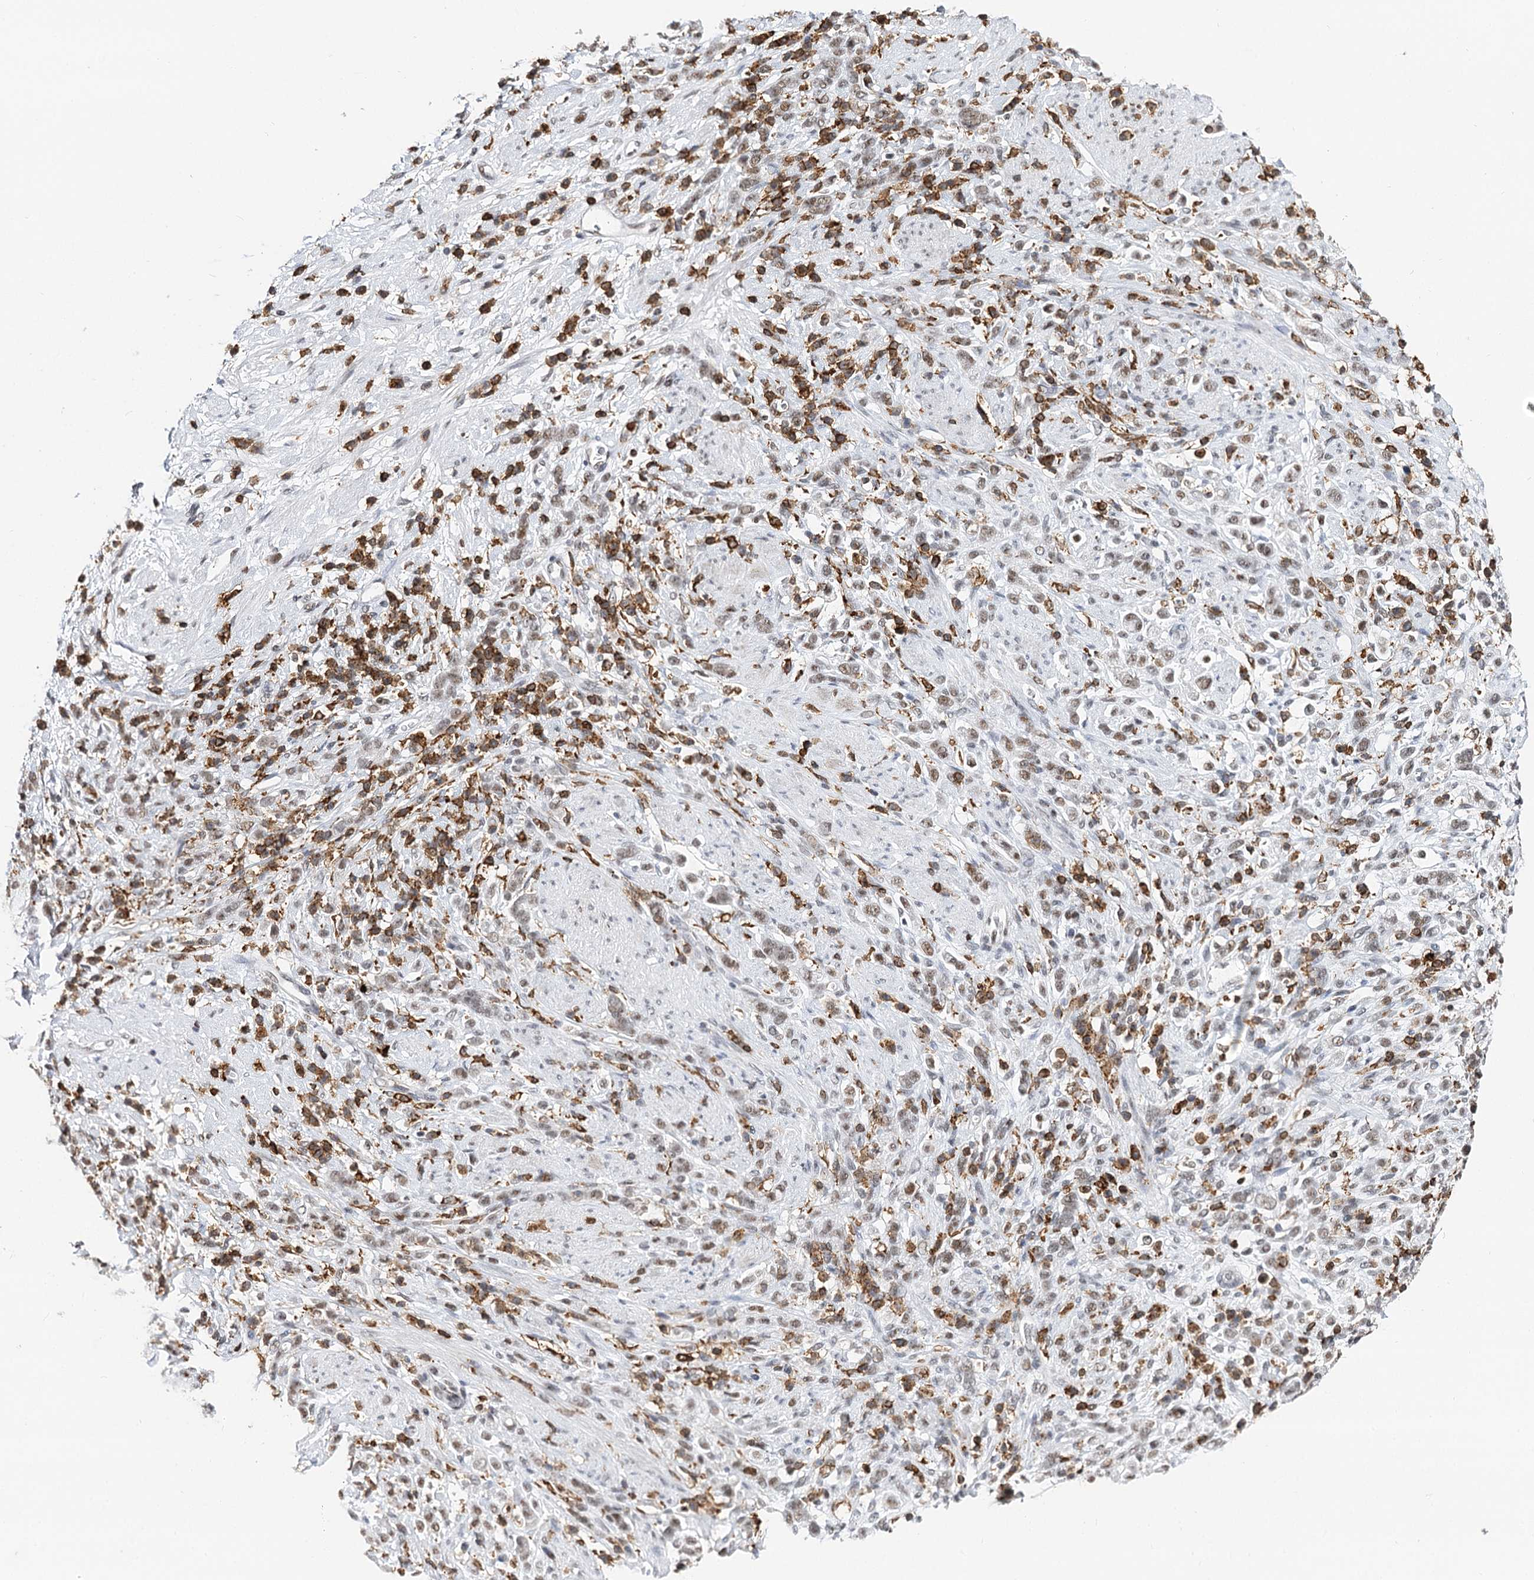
{"staining": {"intensity": "weak", "quantity": "<25%", "location": "nuclear"}, "tissue": "stomach cancer", "cell_type": "Tumor cells", "image_type": "cancer", "snomed": [{"axis": "morphology", "description": "Adenocarcinoma, NOS"}, {"axis": "topography", "description": "Stomach"}], "caption": "Tumor cells show no significant expression in adenocarcinoma (stomach).", "gene": "BARD1", "patient": {"sex": "female", "age": 60}}